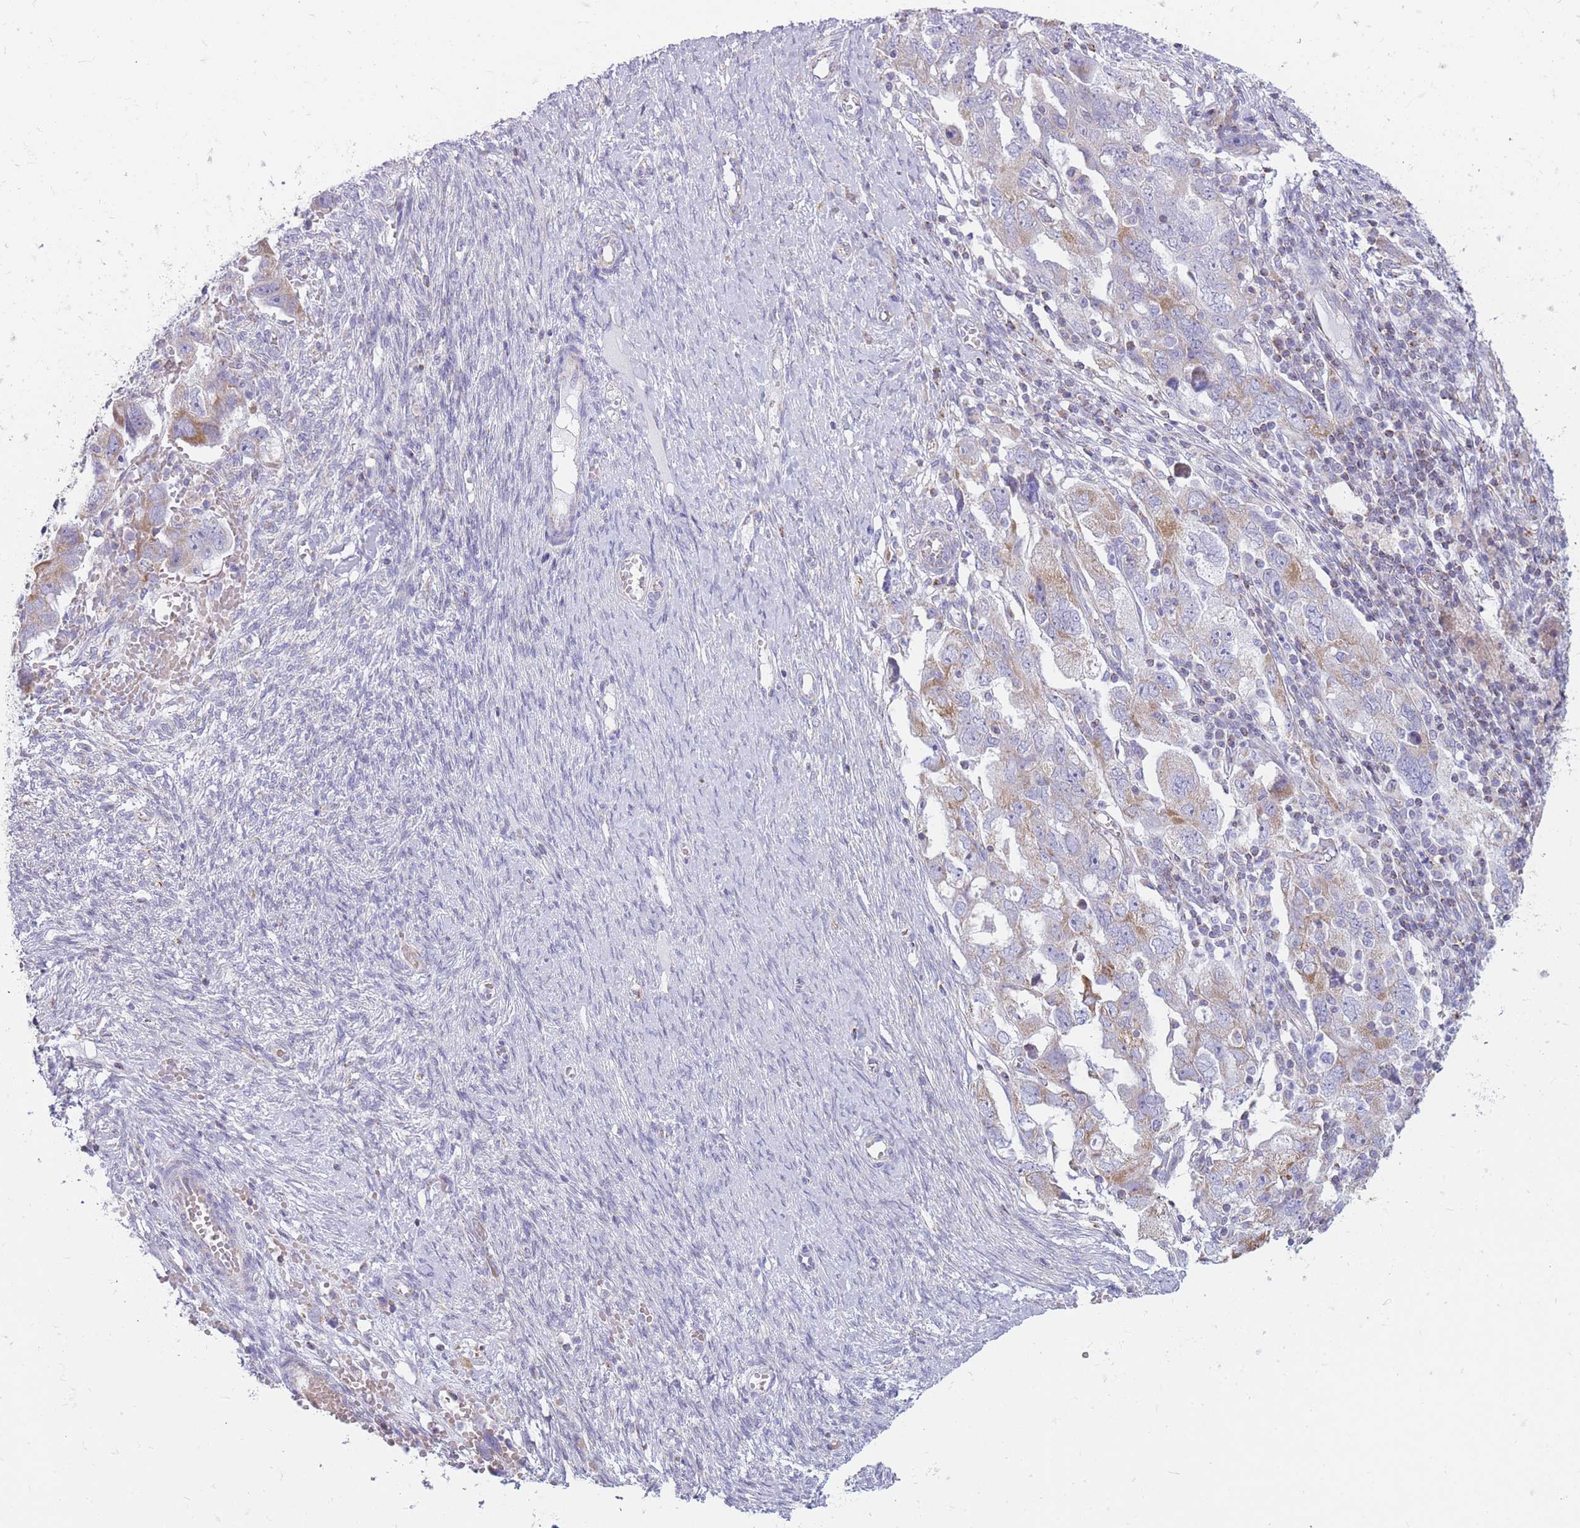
{"staining": {"intensity": "weak", "quantity": "25%-75%", "location": "cytoplasmic/membranous"}, "tissue": "ovarian cancer", "cell_type": "Tumor cells", "image_type": "cancer", "snomed": [{"axis": "morphology", "description": "Carcinoma, NOS"}, {"axis": "morphology", "description": "Cystadenocarcinoma, serous, NOS"}, {"axis": "topography", "description": "Ovary"}], "caption": "Immunohistochemistry micrograph of neoplastic tissue: human ovarian carcinoma stained using immunohistochemistry (IHC) shows low levels of weak protein expression localized specifically in the cytoplasmic/membranous of tumor cells, appearing as a cytoplasmic/membranous brown color.", "gene": "PCSK1", "patient": {"sex": "female", "age": 69}}